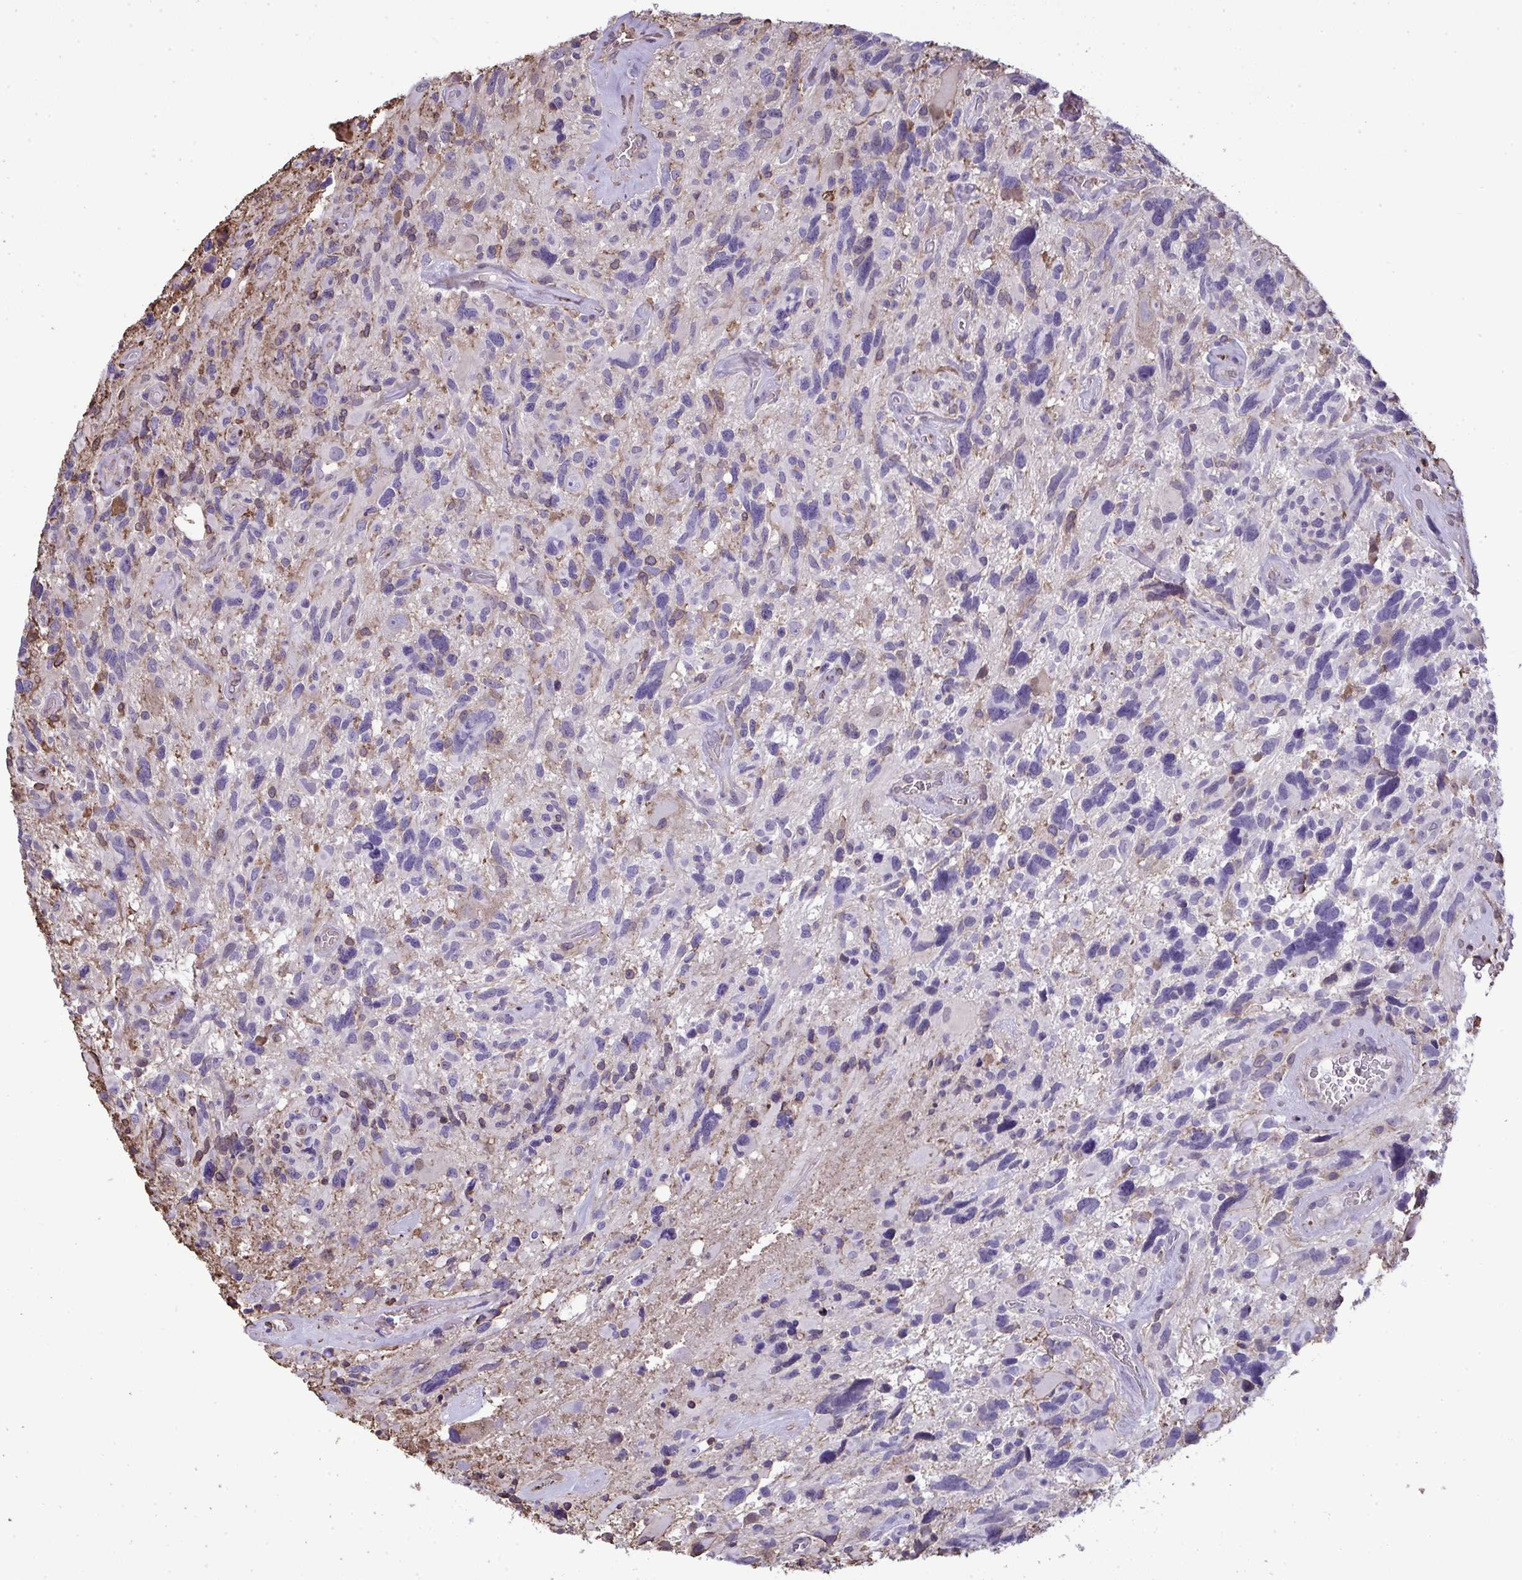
{"staining": {"intensity": "negative", "quantity": "none", "location": "none"}, "tissue": "glioma", "cell_type": "Tumor cells", "image_type": "cancer", "snomed": [{"axis": "morphology", "description": "Glioma, malignant, High grade"}, {"axis": "topography", "description": "Brain"}], "caption": "DAB immunohistochemical staining of human malignant glioma (high-grade) shows no significant staining in tumor cells.", "gene": "ANXA5", "patient": {"sex": "male", "age": 49}}